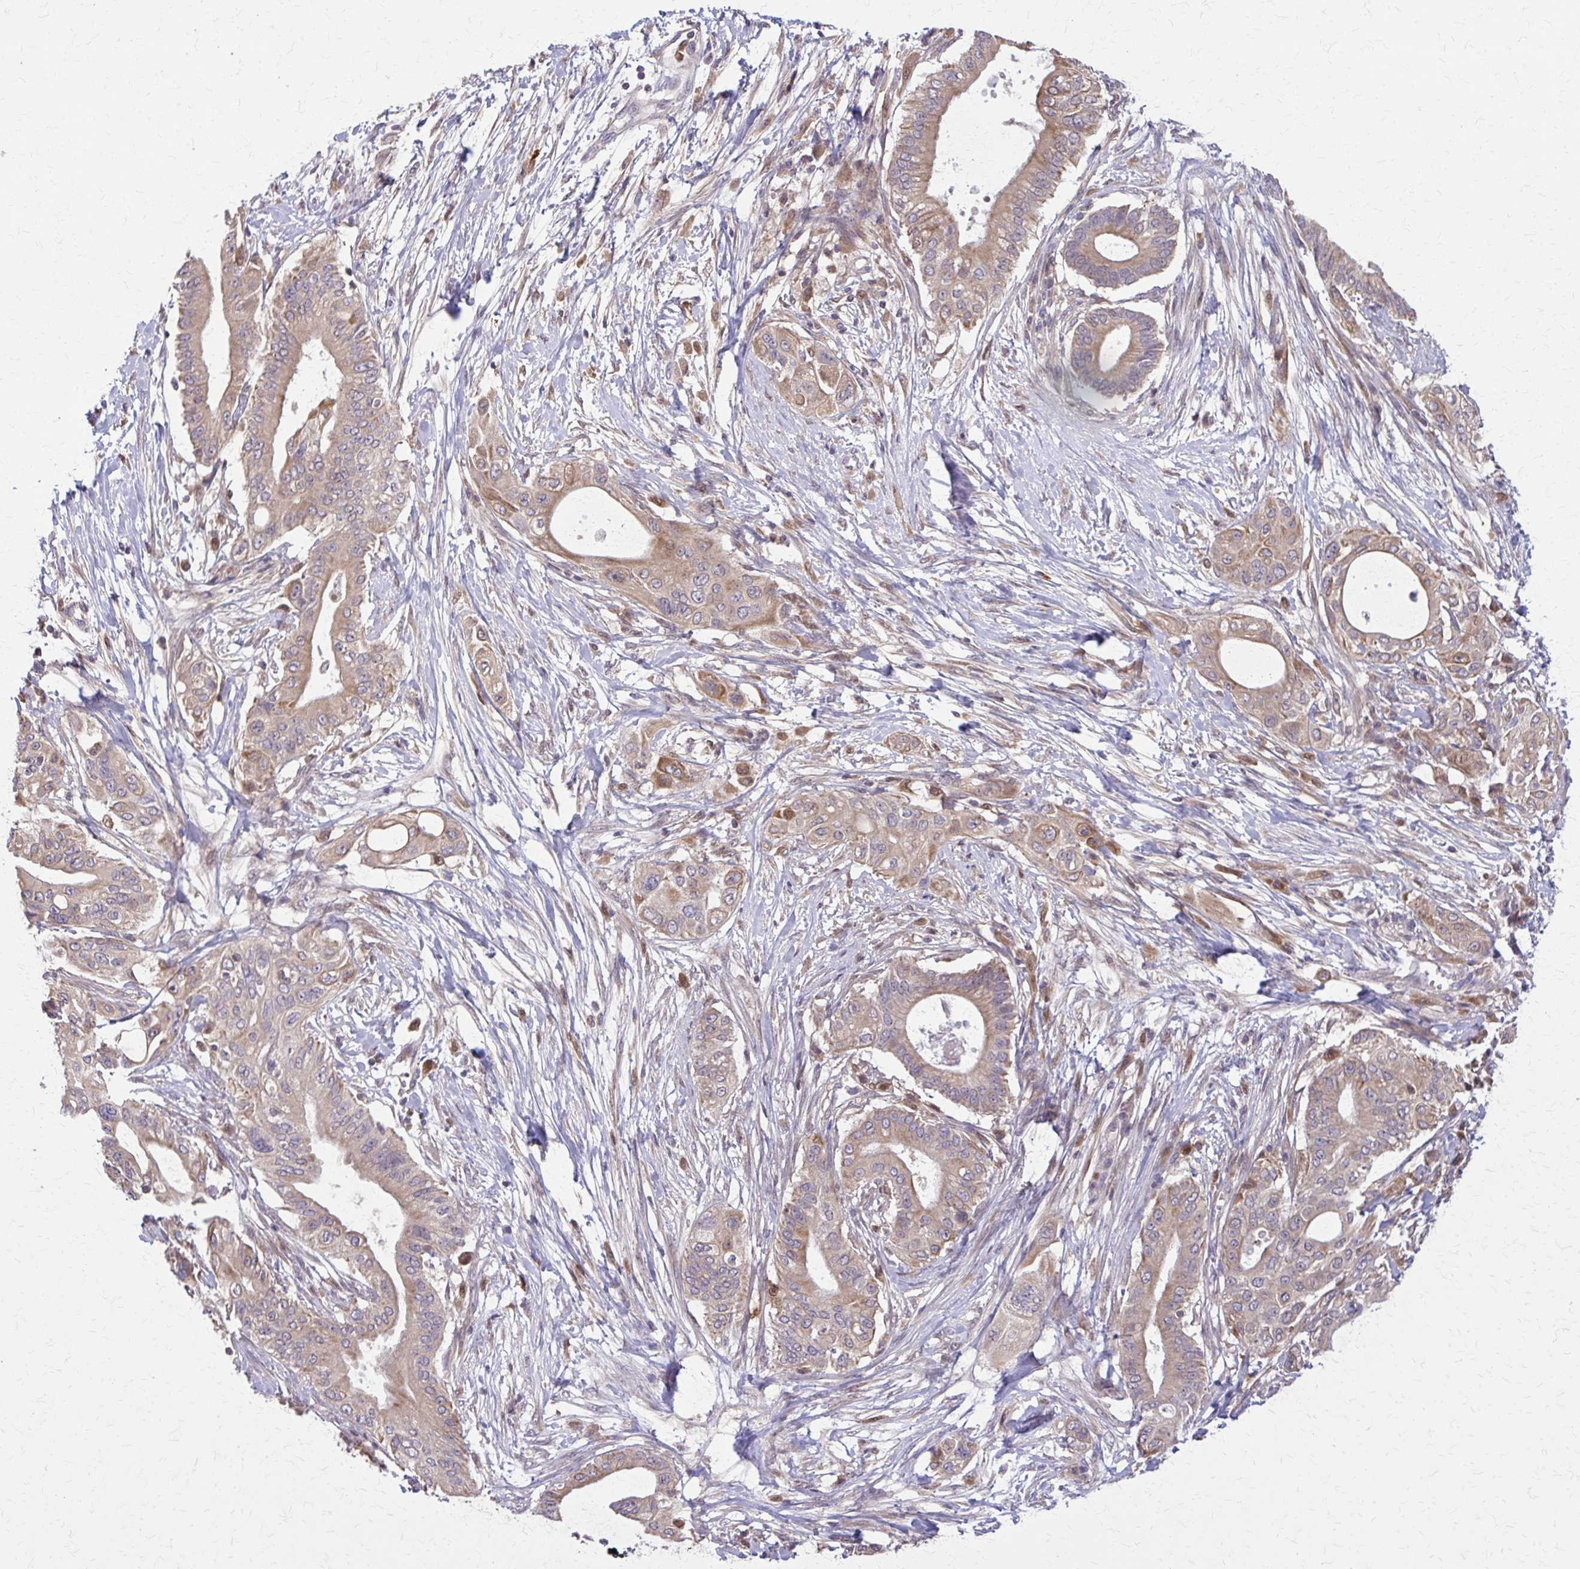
{"staining": {"intensity": "moderate", "quantity": ">75%", "location": "cytoplasmic/membranous"}, "tissue": "pancreatic cancer", "cell_type": "Tumor cells", "image_type": "cancer", "snomed": [{"axis": "morphology", "description": "Adenocarcinoma, NOS"}, {"axis": "topography", "description": "Pancreas"}], "caption": "A micrograph of adenocarcinoma (pancreatic) stained for a protein demonstrates moderate cytoplasmic/membranous brown staining in tumor cells.", "gene": "NRBF2", "patient": {"sex": "male", "age": 68}}